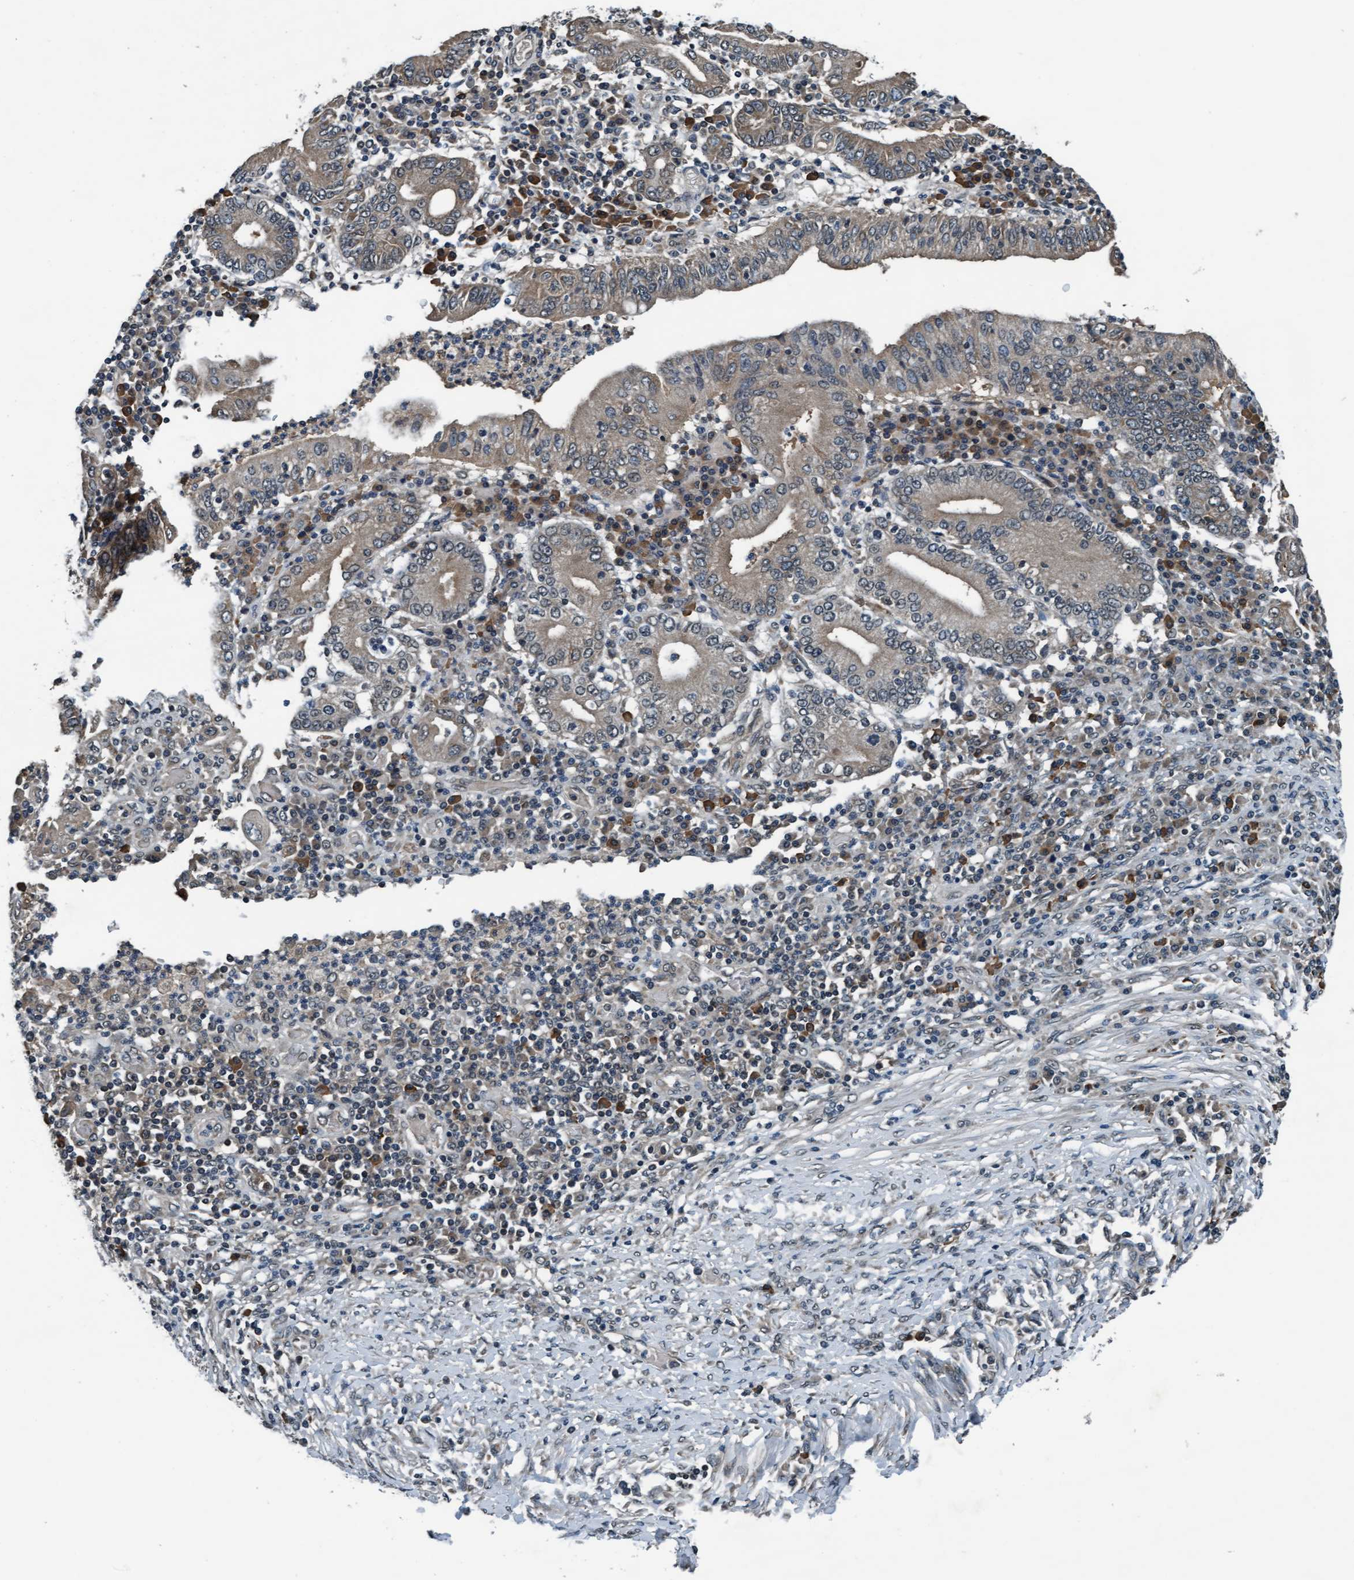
{"staining": {"intensity": "weak", "quantity": ">75%", "location": "cytoplasmic/membranous"}, "tissue": "stomach cancer", "cell_type": "Tumor cells", "image_type": "cancer", "snomed": [{"axis": "morphology", "description": "Normal tissue, NOS"}, {"axis": "morphology", "description": "Adenocarcinoma, NOS"}, {"axis": "topography", "description": "Esophagus"}, {"axis": "topography", "description": "Stomach, upper"}, {"axis": "topography", "description": "Peripheral nerve tissue"}], "caption": "Stomach cancer was stained to show a protein in brown. There is low levels of weak cytoplasmic/membranous staining in approximately >75% of tumor cells.", "gene": "WASF1", "patient": {"sex": "male", "age": 62}}